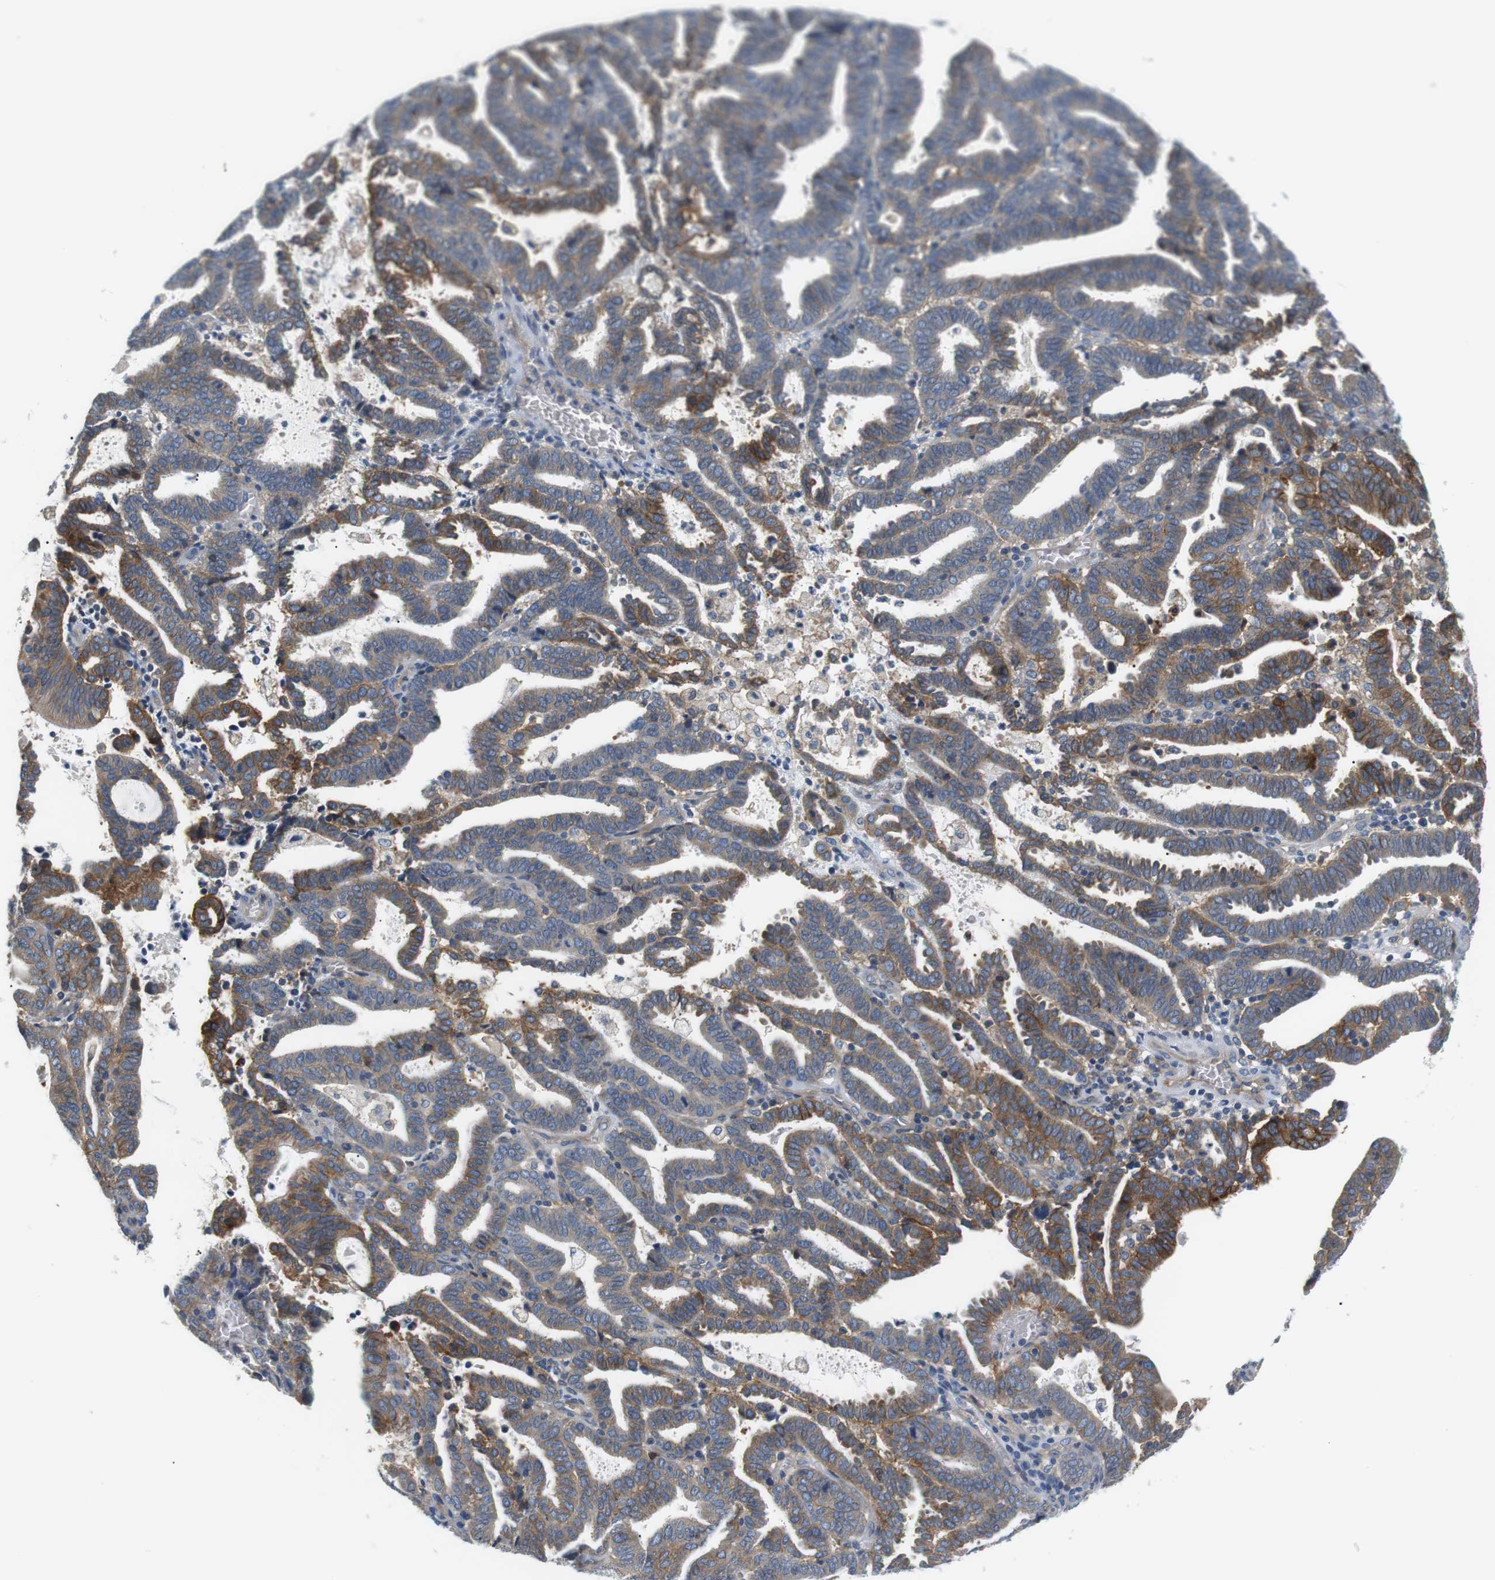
{"staining": {"intensity": "moderate", "quantity": ">75%", "location": "cytoplasmic/membranous"}, "tissue": "endometrial cancer", "cell_type": "Tumor cells", "image_type": "cancer", "snomed": [{"axis": "morphology", "description": "Adenocarcinoma, NOS"}, {"axis": "topography", "description": "Uterus"}], "caption": "This photomicrograph displays immunohistochemistry staining of endometrial cancer, with medium moderate cytoplasmic/membranous expression in approximately >75% of tumor cells.", "gene": "SLC30A1", "patient": {"sex": "female", "age": 83}}